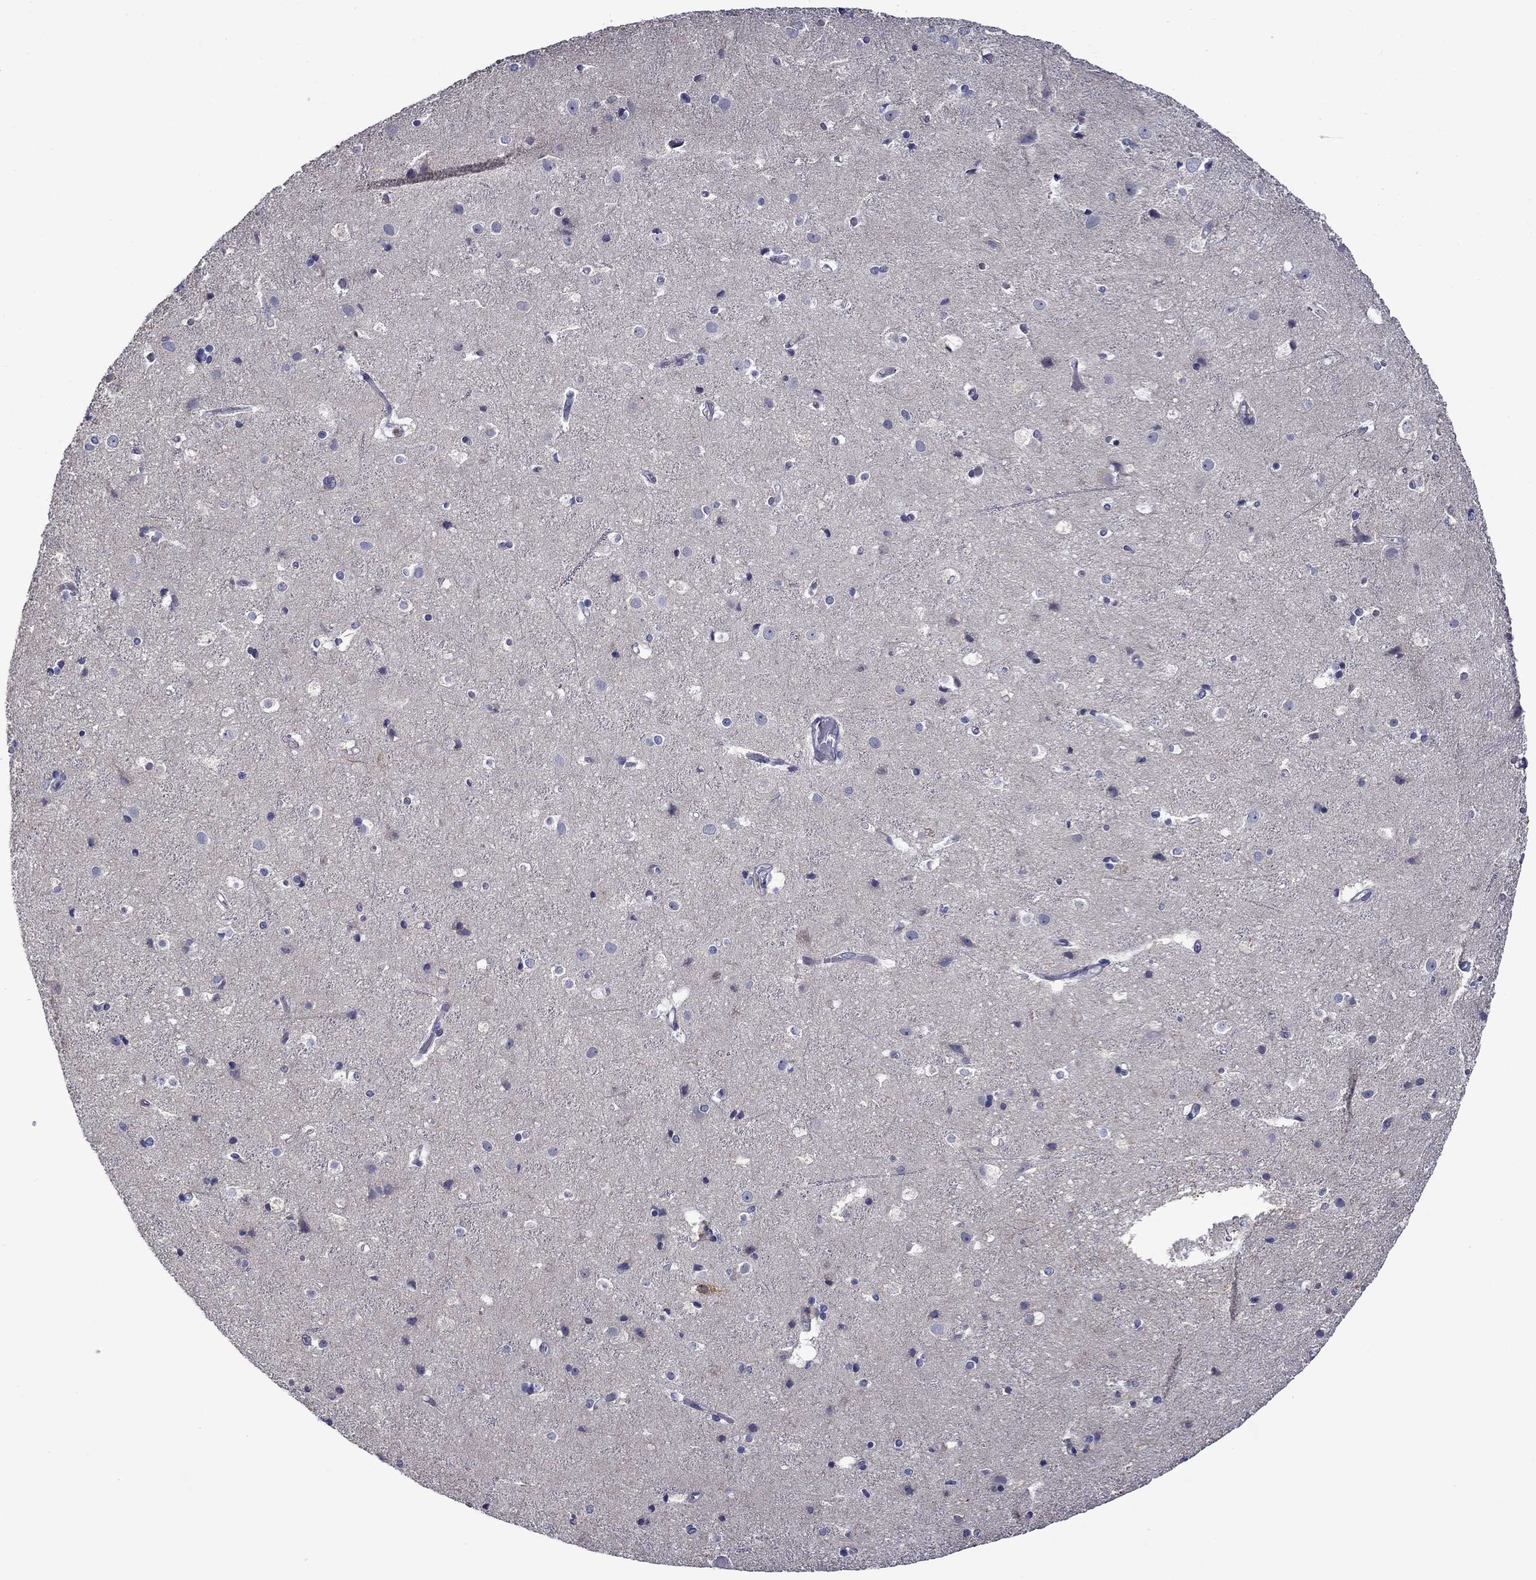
{"staining": {"intensity": "negative", "quantity": "none", "location": "none"}, "tissue": "cerebral cortex", "cell_type": "Endothelial cells", "image_type": "normal", "snomed": [{"axis": "morphology", "description": "Normal tissue, NOS"}, {"axis": "topography", "description": "Cerebral cortex"}], "caption": "Immunohistochemistry photomicrograph of benign human cerebral cortex stained for a protein (brown), which displays no staining in endothelial cells. The staining is performed using DAB (3,3'-diaminobenzidine) brown chromogen with nuclei counter-stained in using hematoxylin.", "gene": "SPATA7", "patient": {"sex": "female", "age": 52}}